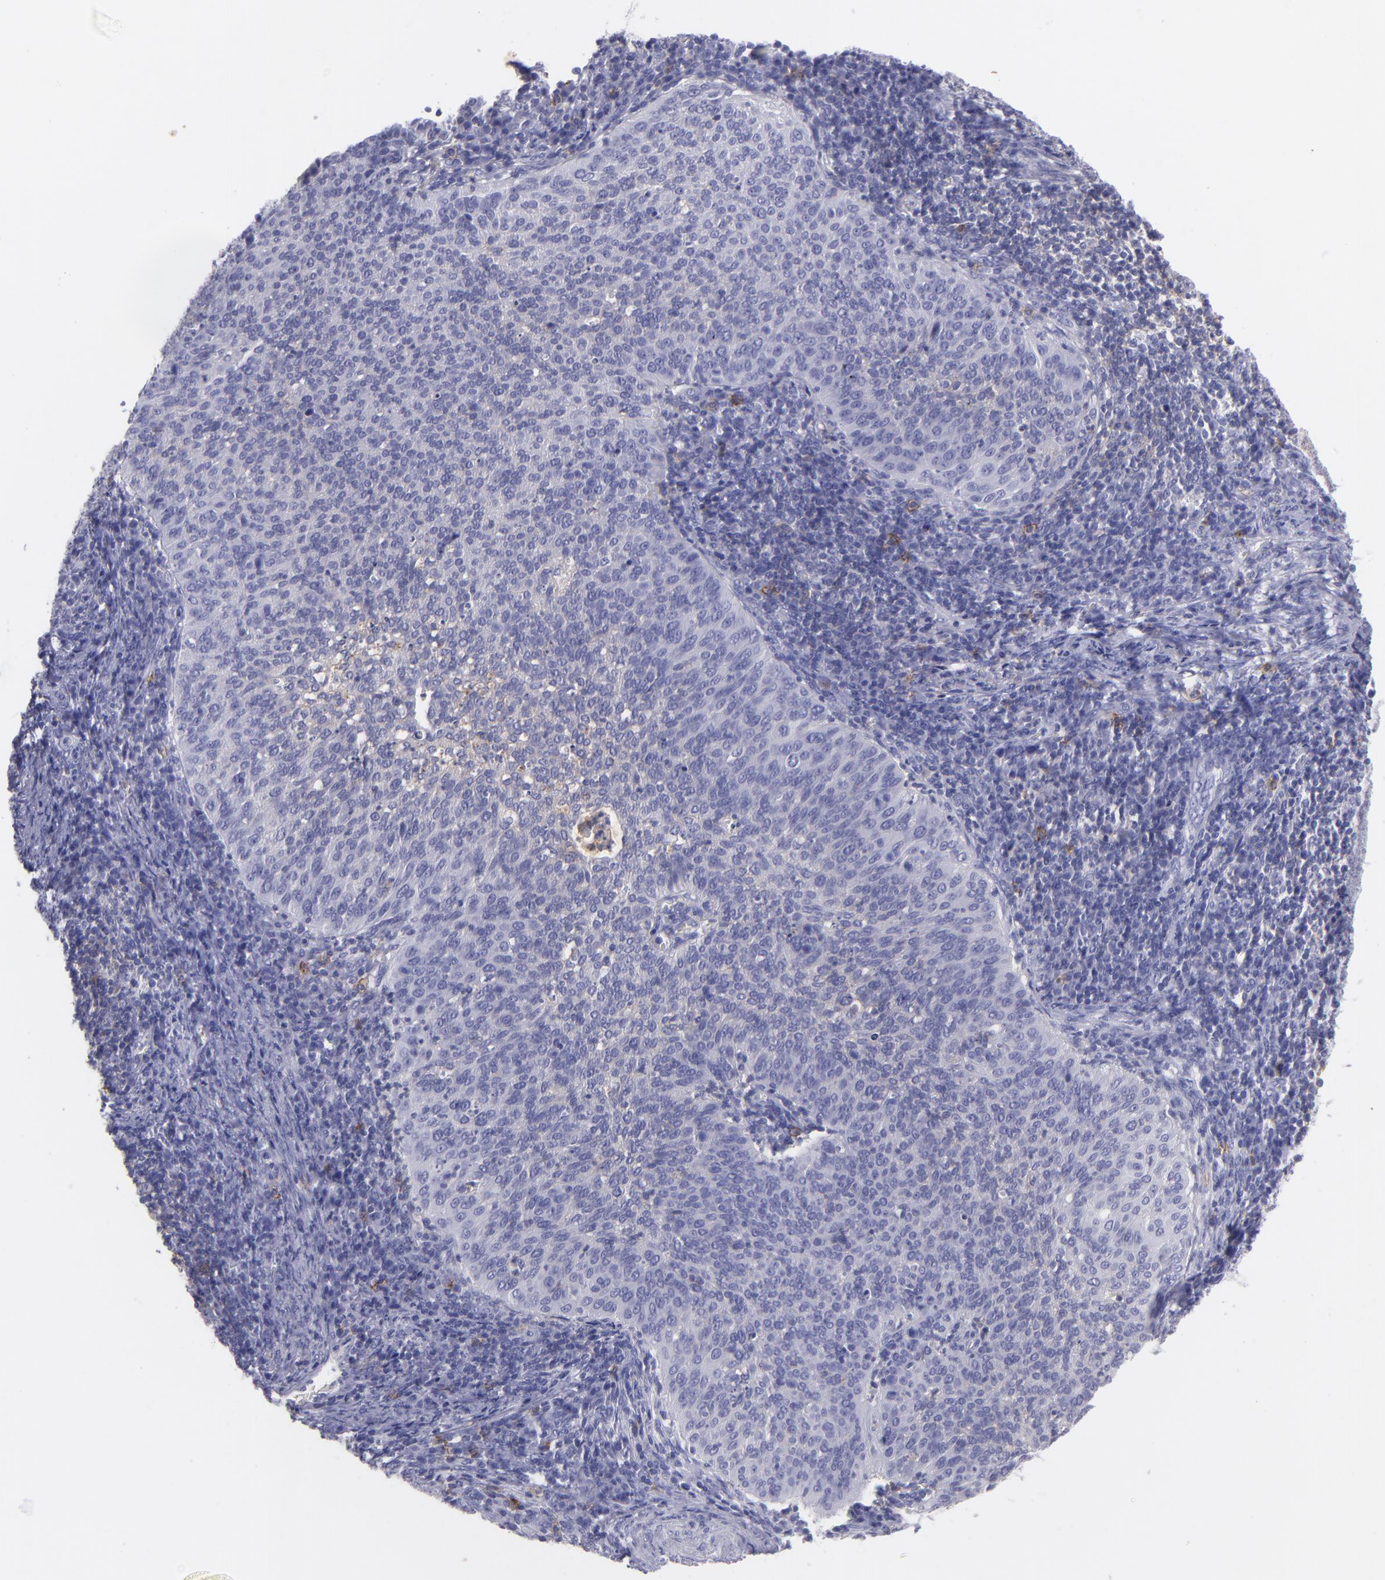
{"staining": {"intensity": "negative", "quantity": "none", "location": "none"}, "tissue": "cervical cancer", "cell_type": "Tumor cells", "image_type": "cancer", "snomed": [{"axis": "morphology", "description": "Squamous cell carcinoma, NOS"}, {"axis": "topography", "description": "Cervix"}], "caption": "The immunohistochemistry (IHC) image has no significant expression in tumor cells of cervical squamous cell carcinoma tissue.", "gene": "CD82", "patient": {"sex": "female", "age": 39}}